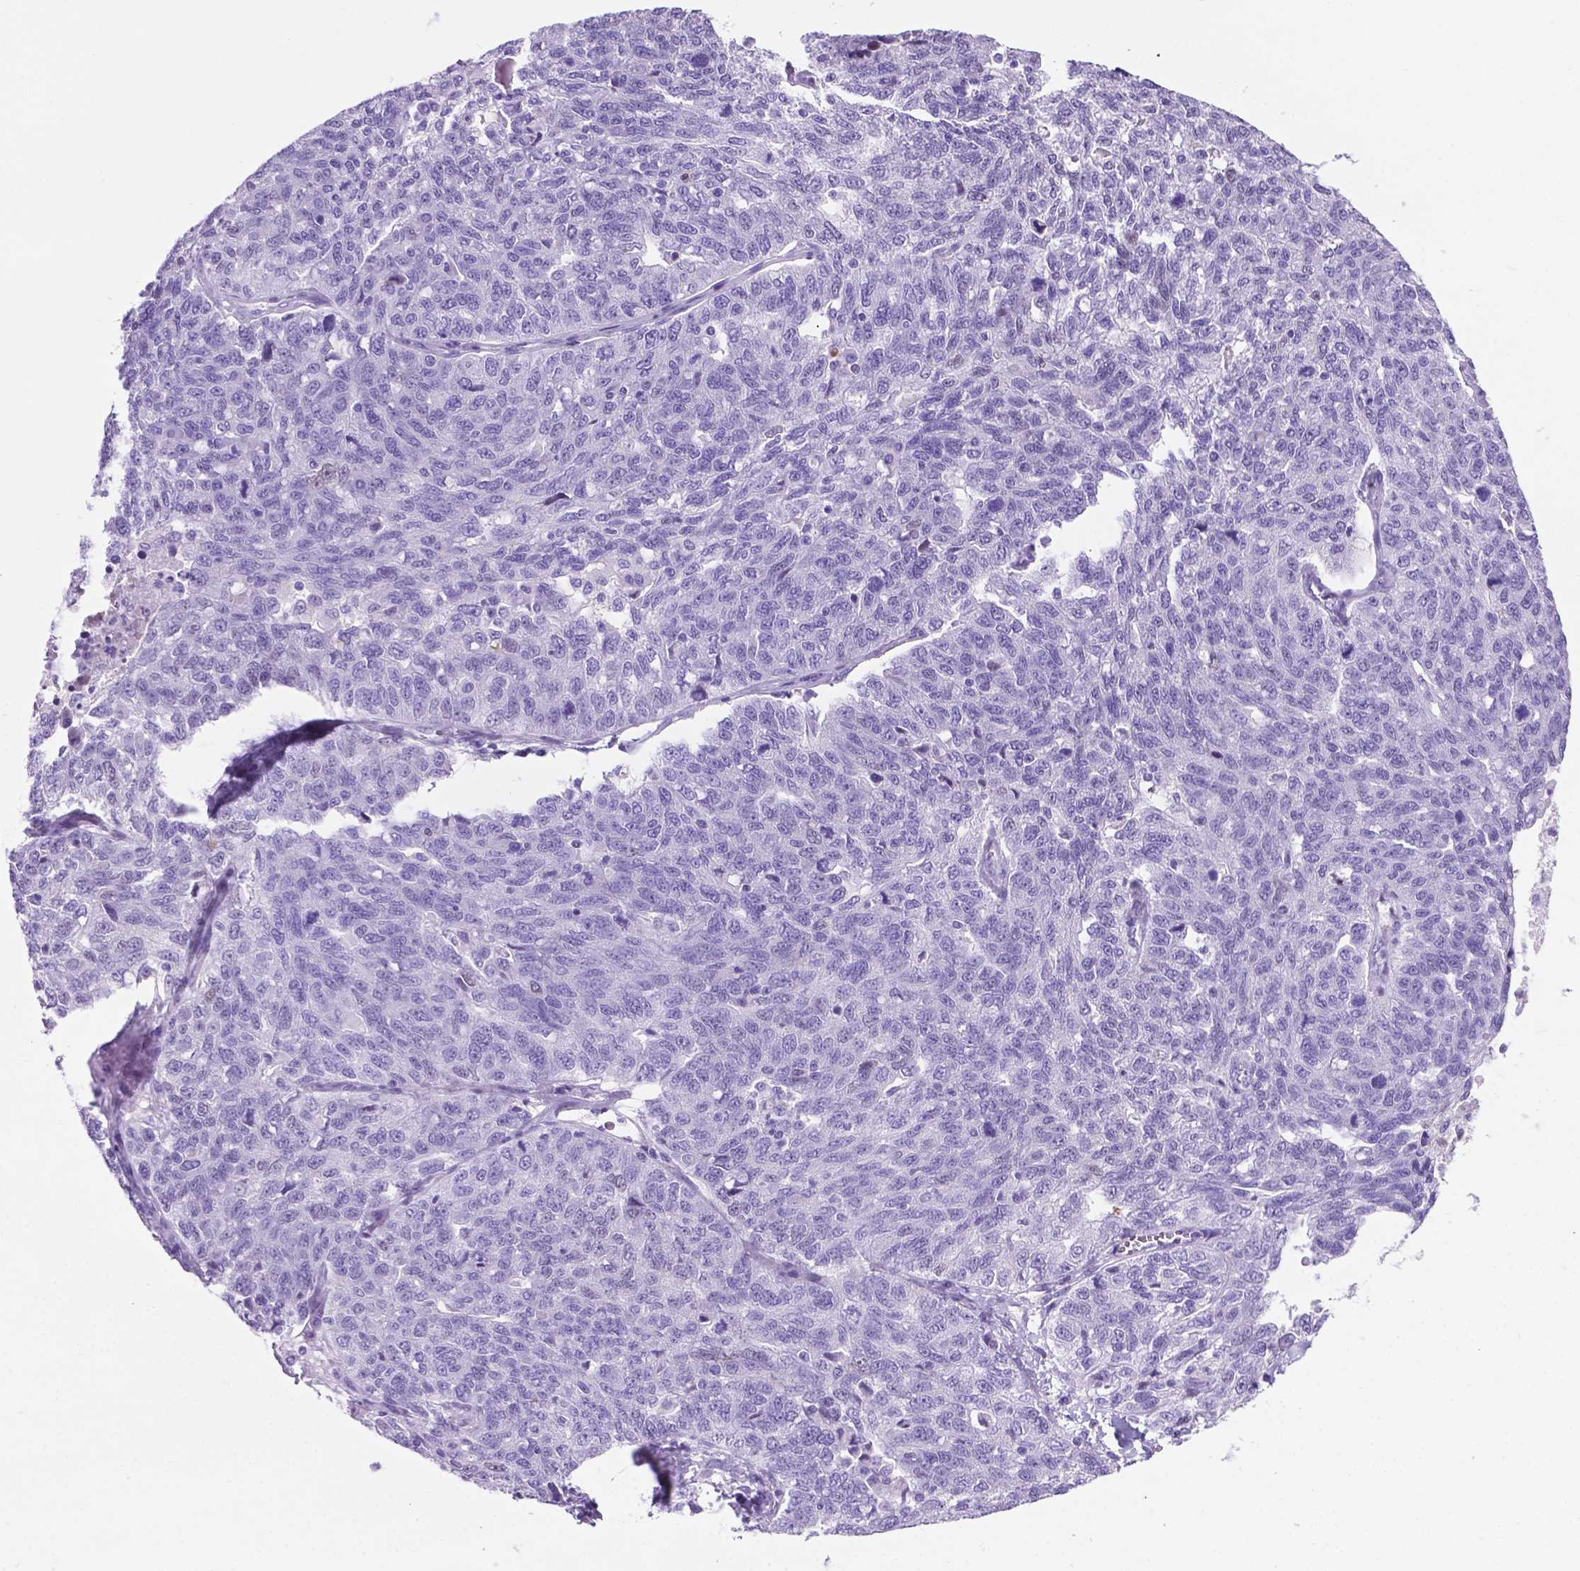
{"staining": {"intensity": "negative", "quantity": "none", "location": "none"}, "tissue": "ovarian cancer", "cell_type": "Tumor cells", "image_type": "cancer", "snomed": [{"axis": "morphology", "description": "Cystadenocarcinoma, serous, NOS"}, {"axis": "topography", "description": "Ovary"}], "caption": "DAB (3,3'-diaminobenzidine) immunohistochemical staining of serous cystadenocarcinoma (ovarian) demonstrates no significant expression in tumor cells.", "gene": "C17orf107", "patient": {"sex": "female", "age": 71}}